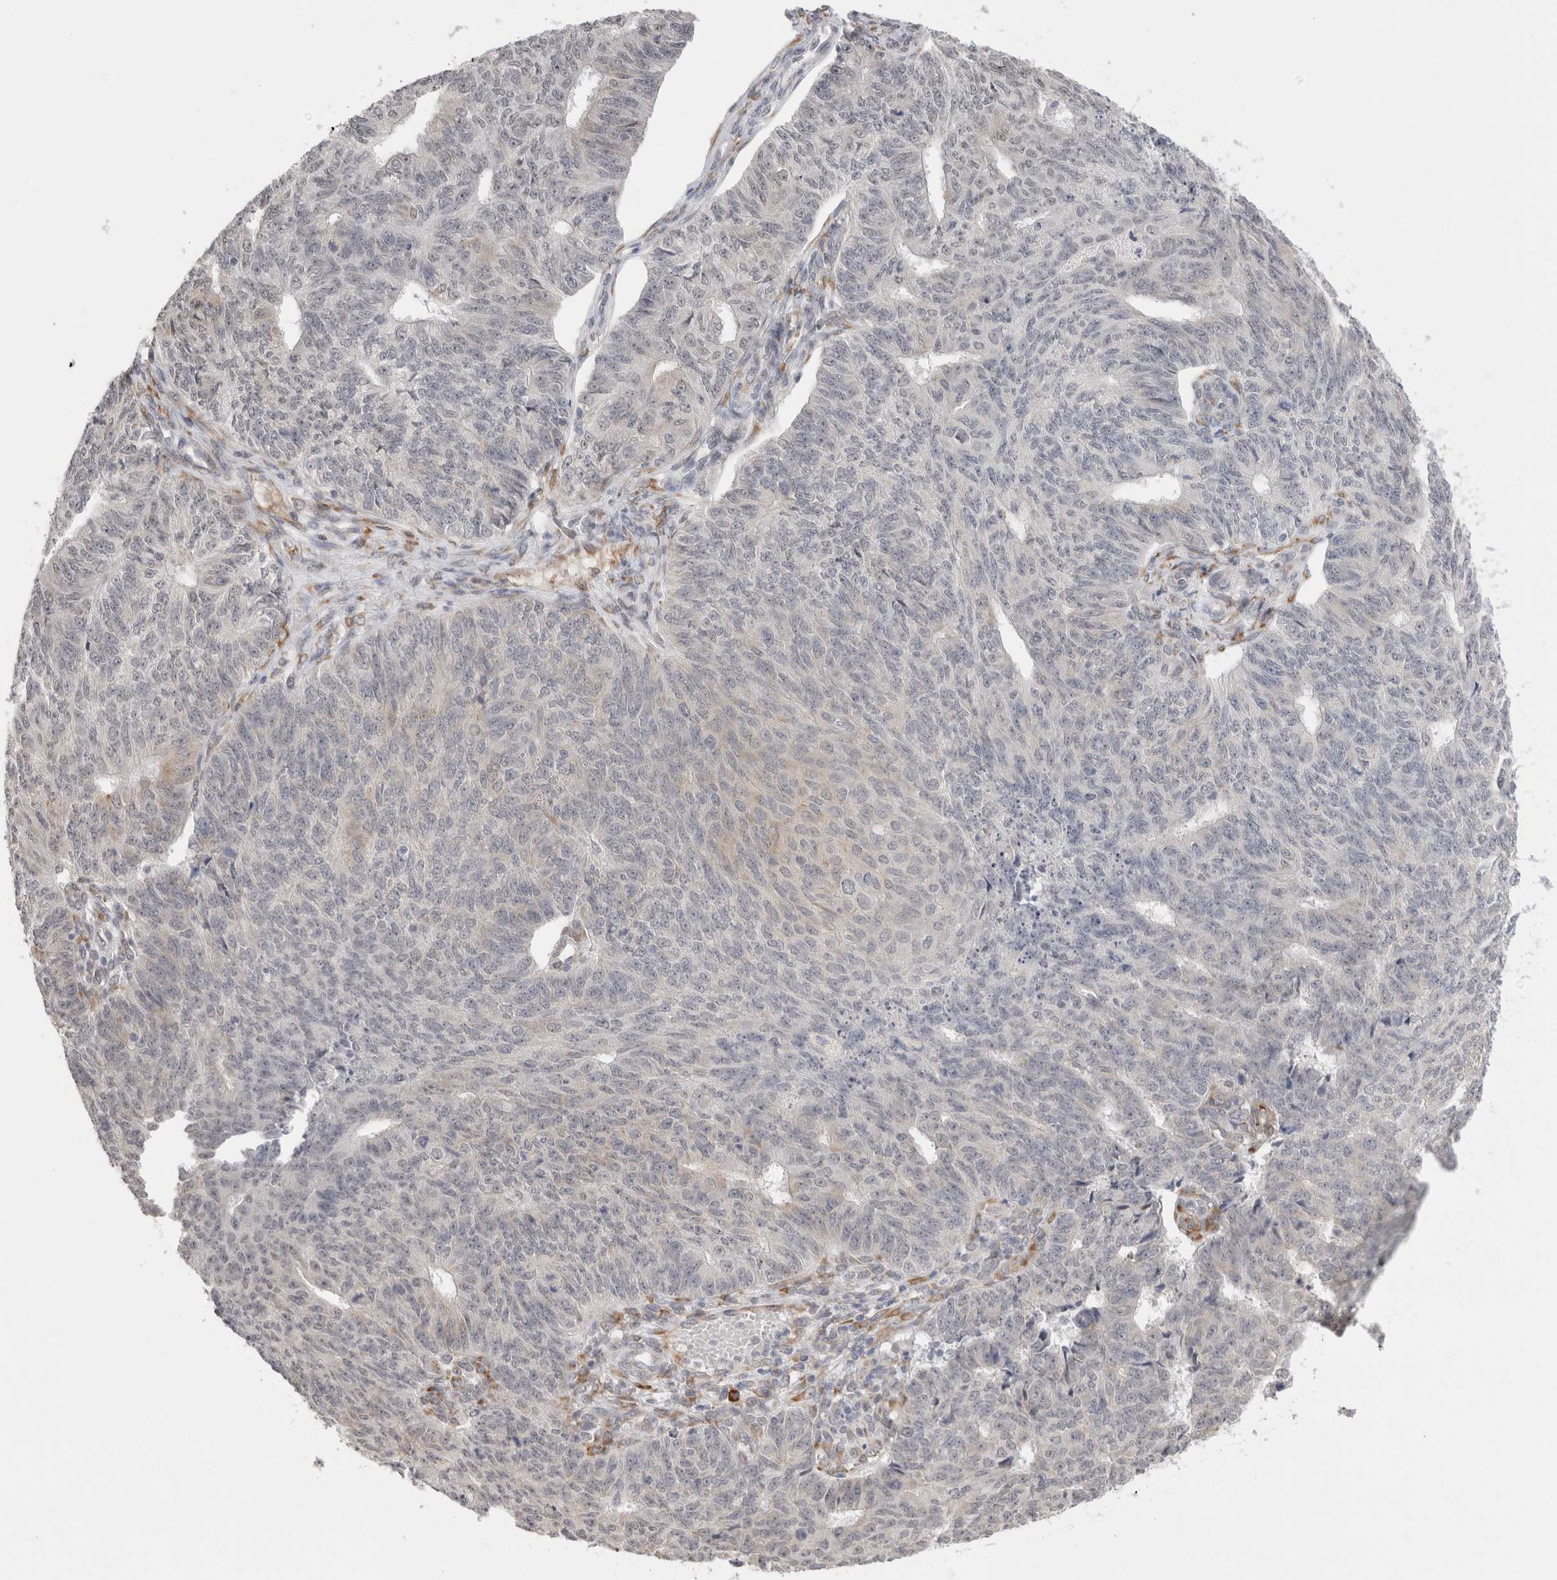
{"staining": {"intensity": "weak", "quantity": "<25%", "location": "cytoplasmic/membranous"}, "tissue": "endometrial cancer", "cell_type": "Tumor cells", "image_type": "cancer", "snomed": [{"axis": "morphology", "description": "Adenocarcinoma, NOS"}, {"axis": "topography", "description": "Endometrium"}], "caption": "IHC image of neoplastic tissue: human endometrial adenocarcinoma stained with DAB (3,3'-diaminobenzidine) displays no significant protein positivity in tumor cells.", "gene": "HDLBP", "patient": {"sex": "female", "age": 32}}